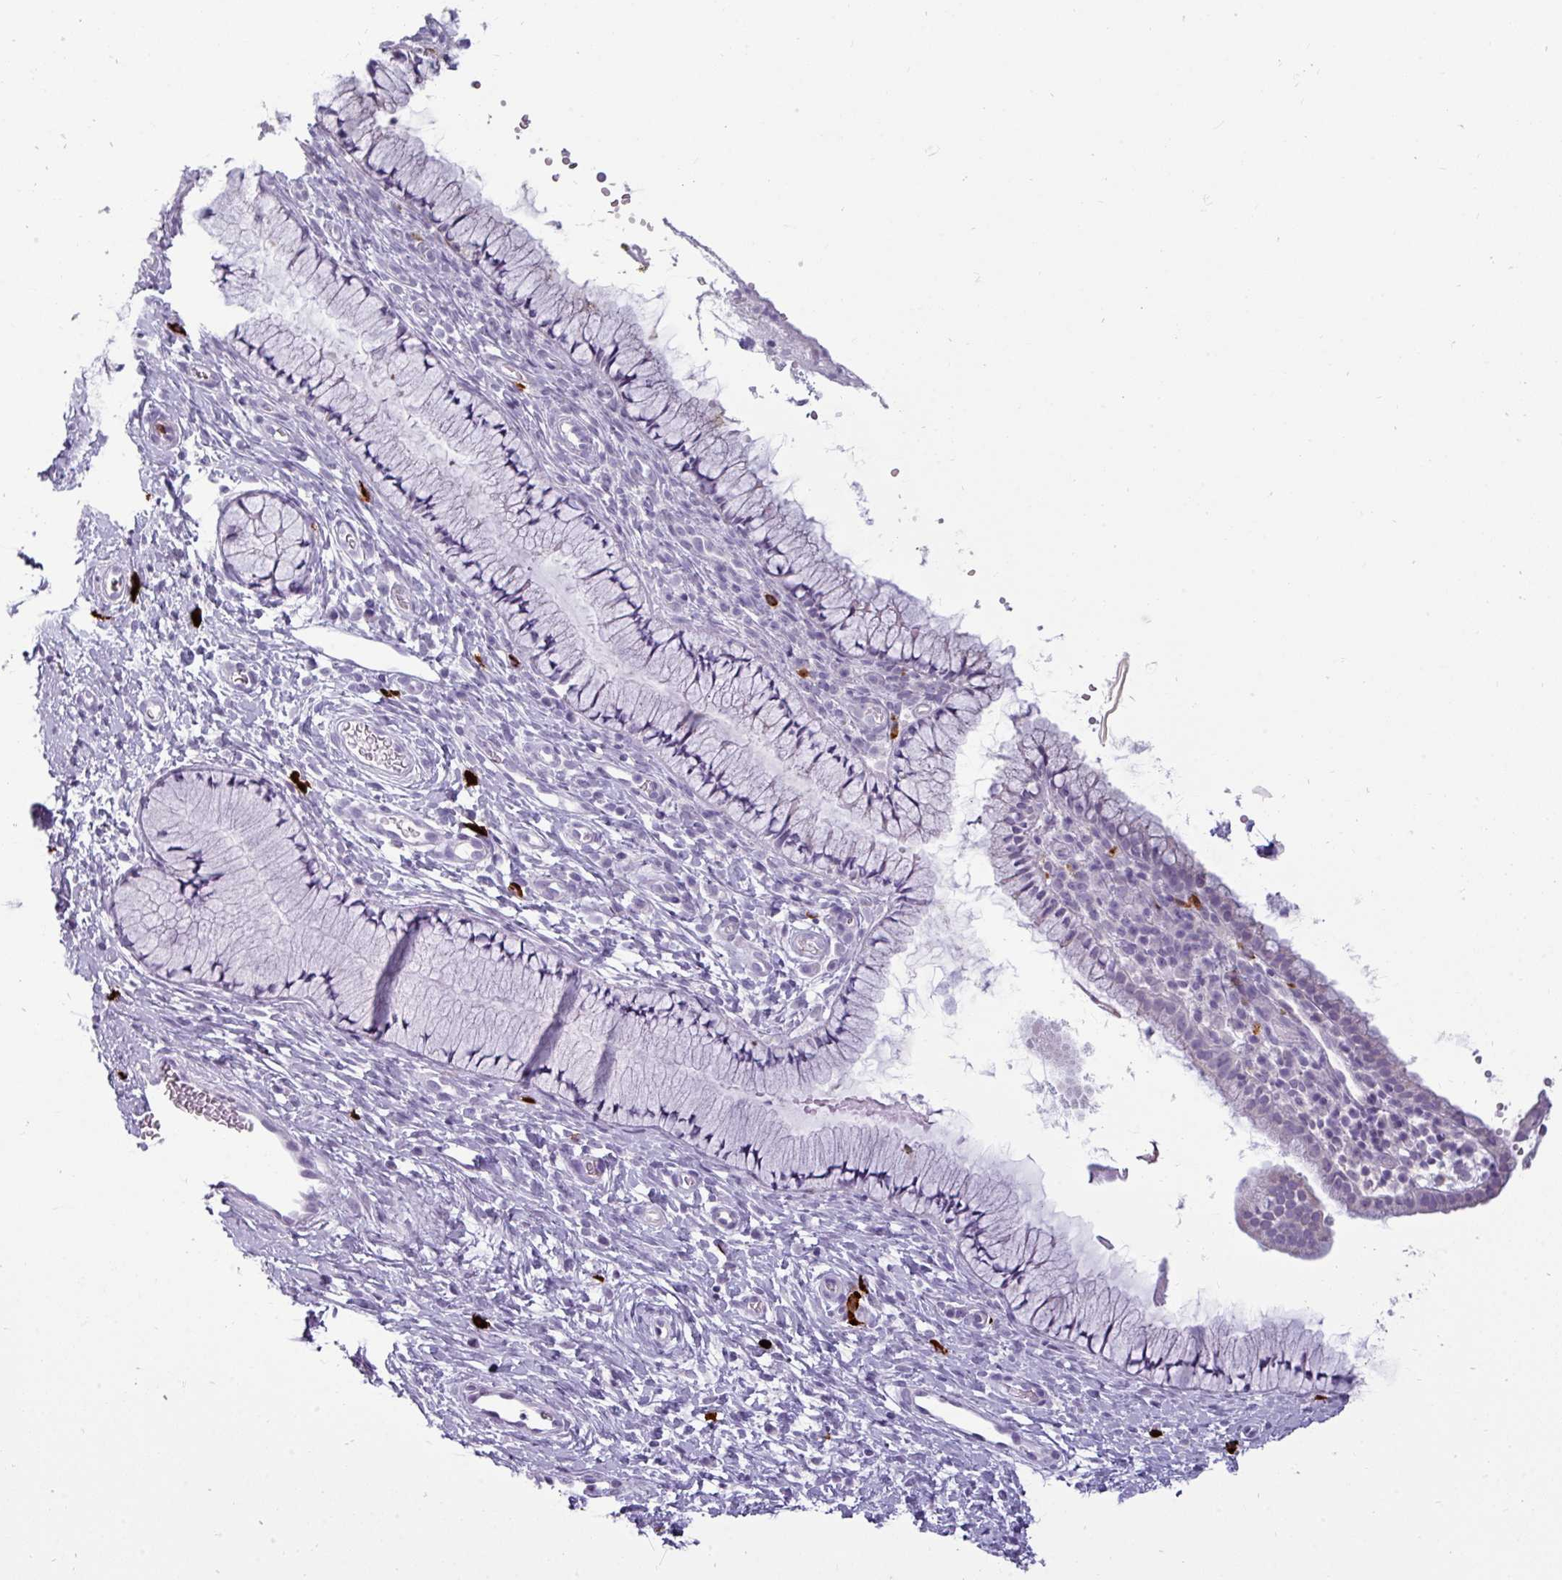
{"staining": {"intensity": "negative", "quantity": "none", "location": "none"}, "tissue": "cervix", "cell_type": "Glandular cells", "image_type": "normal", "snomed": [{"axis": "morphology", "description": "Normal tissue, NOS"}, {"axis": "topography", "description": "Cervix"}], "caption": "Immunohistochemistry (IHC) of unremarkable cervix exhibits no expression in glandular cells.", "gene": "TRIM39", "patient": {"sex": "female", "age": 36}}